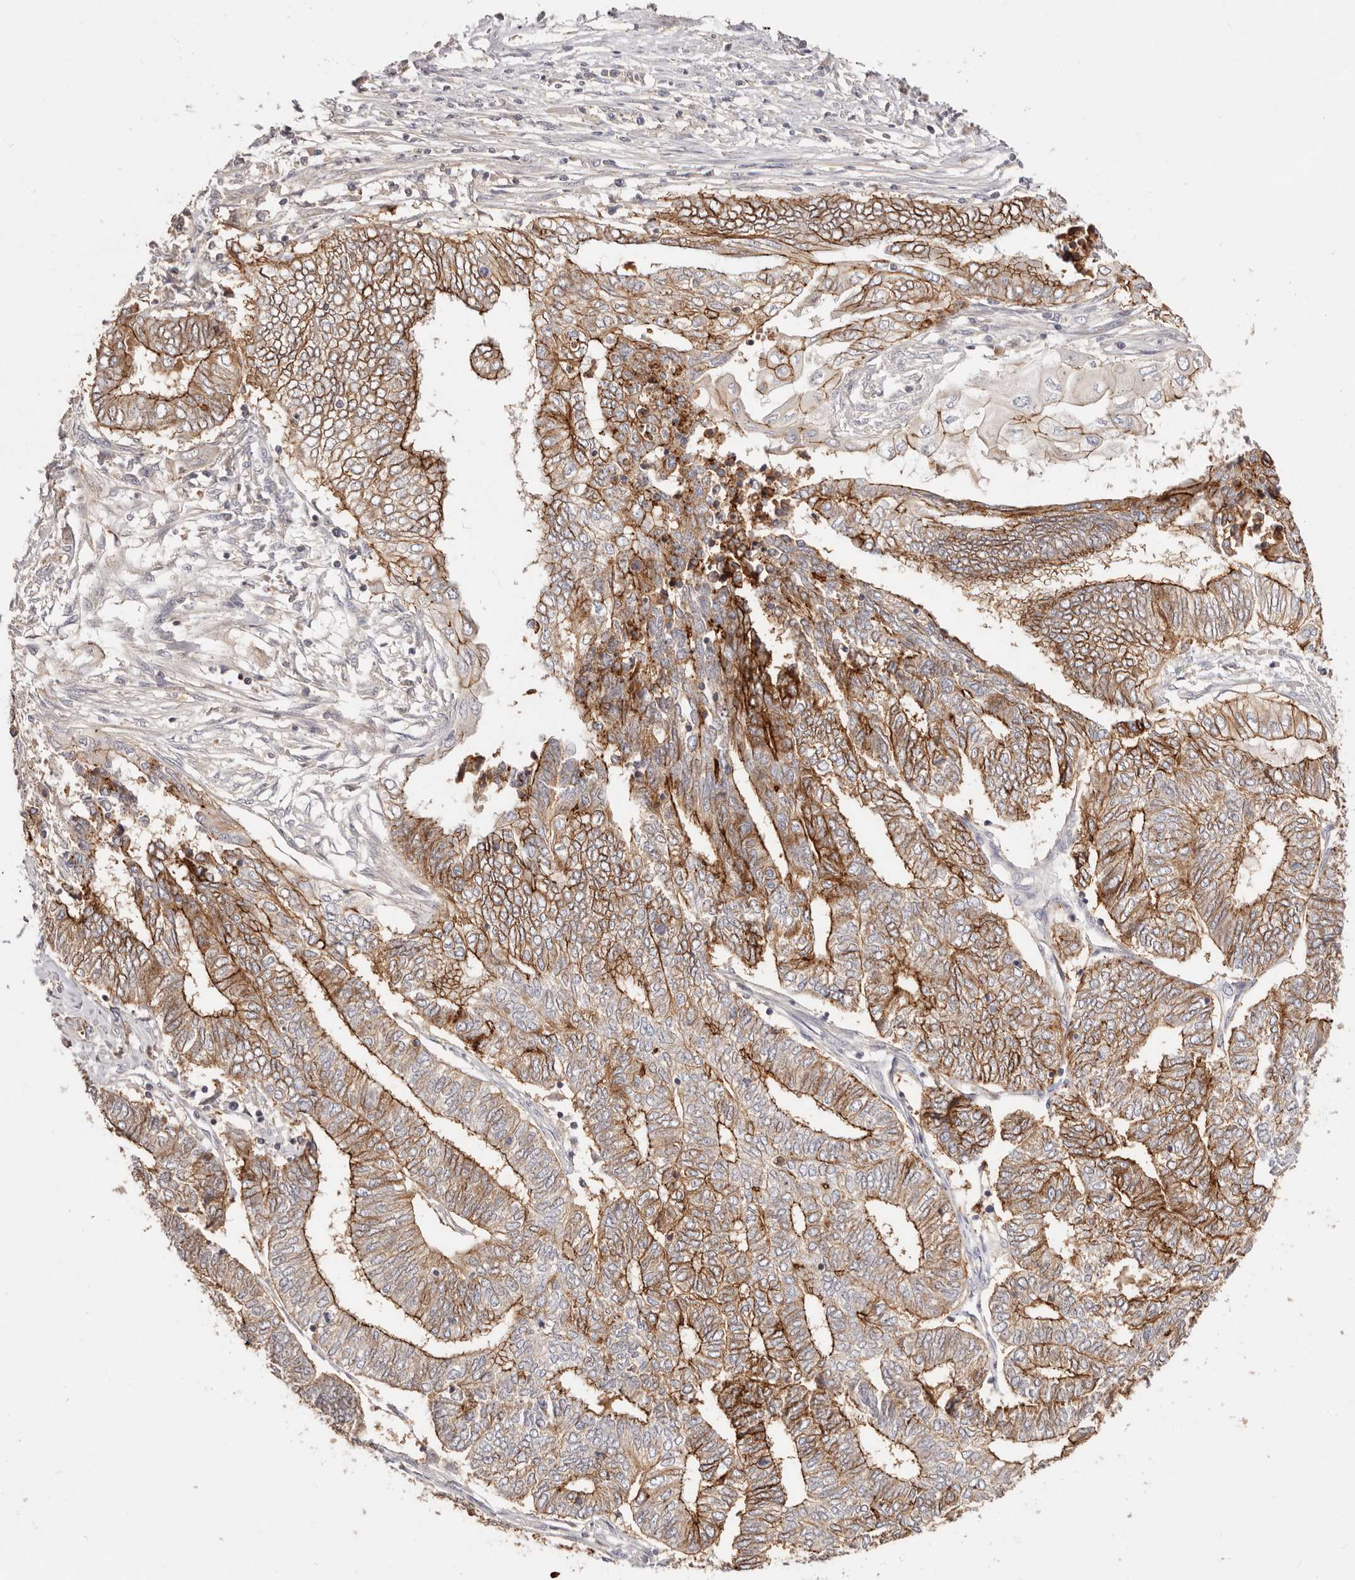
{"staining": {"intensity": "moderate", "quantity": ">75%", "location": "cytoplasmic/membranous"}, "tissue": "endometrial cancer", "cell_type": "Tumor cells", "image_type": "cancer", "snomed": [{"axis": "morphology", "description": "Adenocarcinoma, NOS"}, {"axis": "topography", "description": "Uterus"}, {"axis": "topography", "description": "Endometrium"}], "caption": "Brown immunohistochemical staining in human endometrial cancer reveals moderate cytoplasmic/membranous staining in approximately >75% of tumor cells.", "gene": "CXADR", "patient": {"sex": "female", "age": 70}}